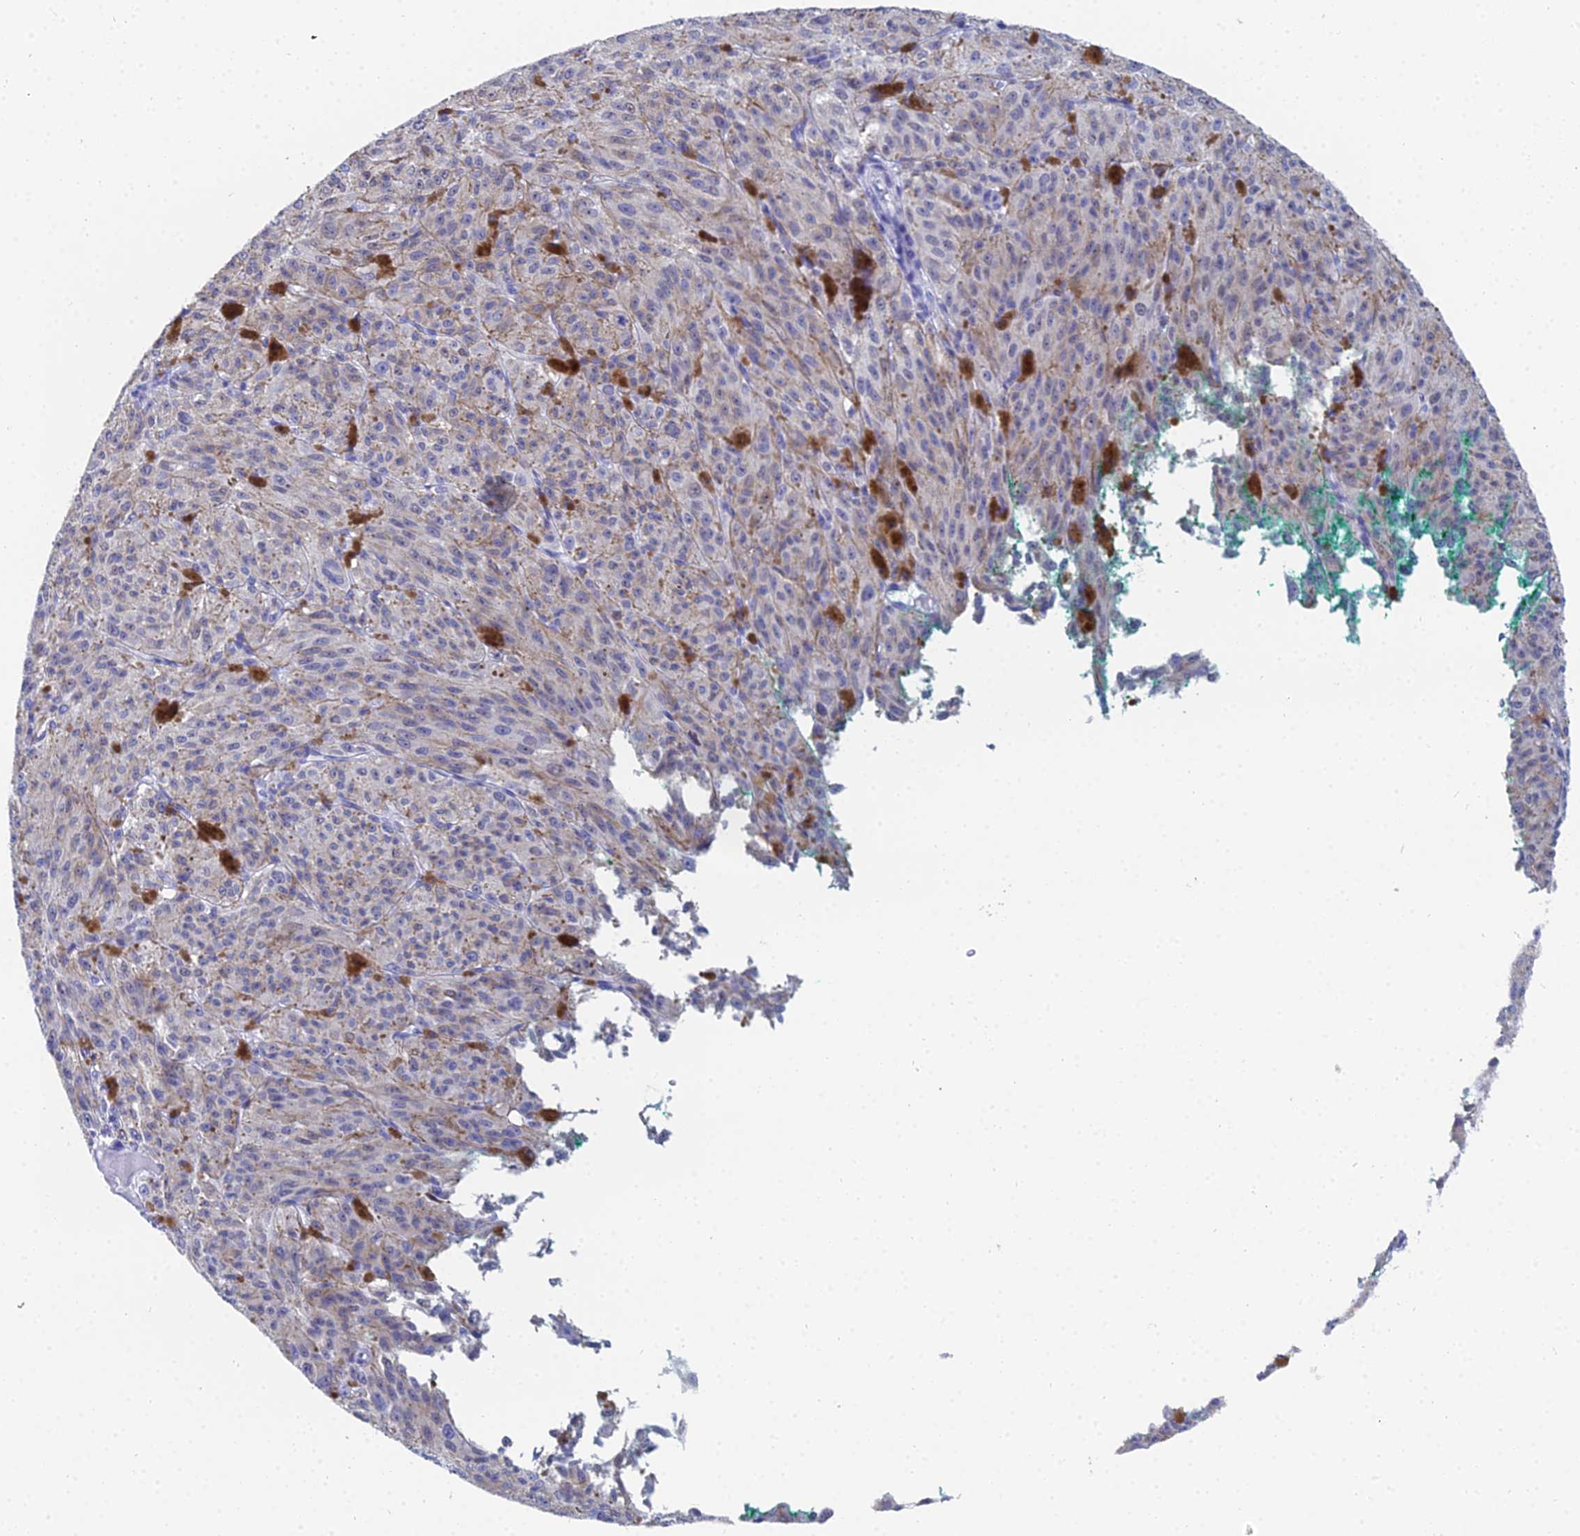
{"staining": {"intensity": "negative", "quantity": "none", "location": "none"}, "tissue": "melanoma", "cell_type": "Tumor cells", "image_type": "cancer", "snomed": [{"axis": "morphology", "description": "Malignant melanoma, NOS"}, {"axis": "topography", "description": "Skin"}], "caption": "Immunohistochemistry (IHC) histopathology image of neoplastic tissue: human malignant melanoma stained with DAB (3,3'-diaminobenzidine) demonstrates no significant protein positivity in tumor cells.", "gene": "OCM", "patient": {"sex": "female", "age": 52}}